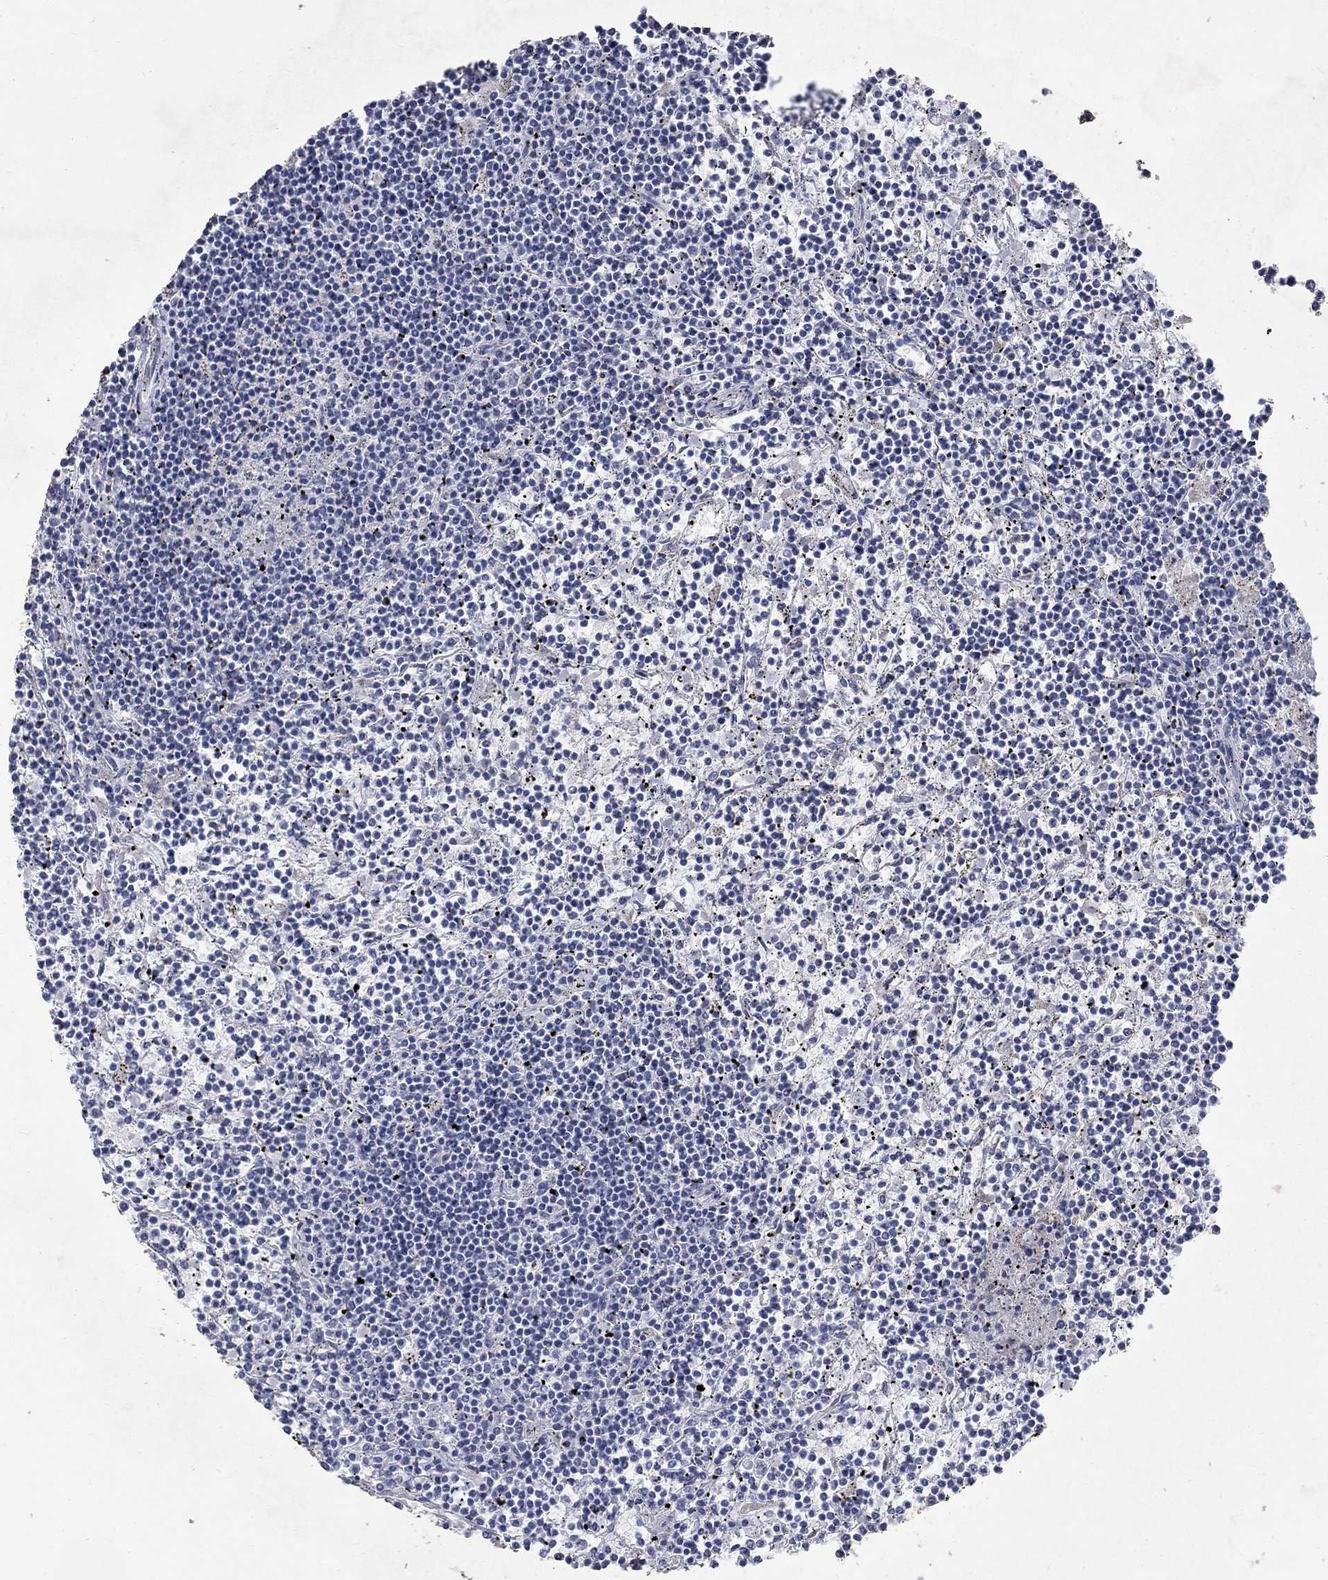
{"staining": {"intensity": "negative", "quantity": "none", "location": "none"}, "tissue": "lymphoma", "cell_type": "Tumor cells", "image_type": "cancer", "snomed": [{"axis": "morphology", "description": "Malignant lymphoma, non-Hodgkin's type, Low grade"}, {"axis": "topography", "description": "Spleen"}], "caption": "Image shows no significant protein positivity in tumor cells of low-grade malignant lymphoma, non-Hodgkin's type.", "gene": "RFTN2", "patient": {"sex": "female", "age": 19}}